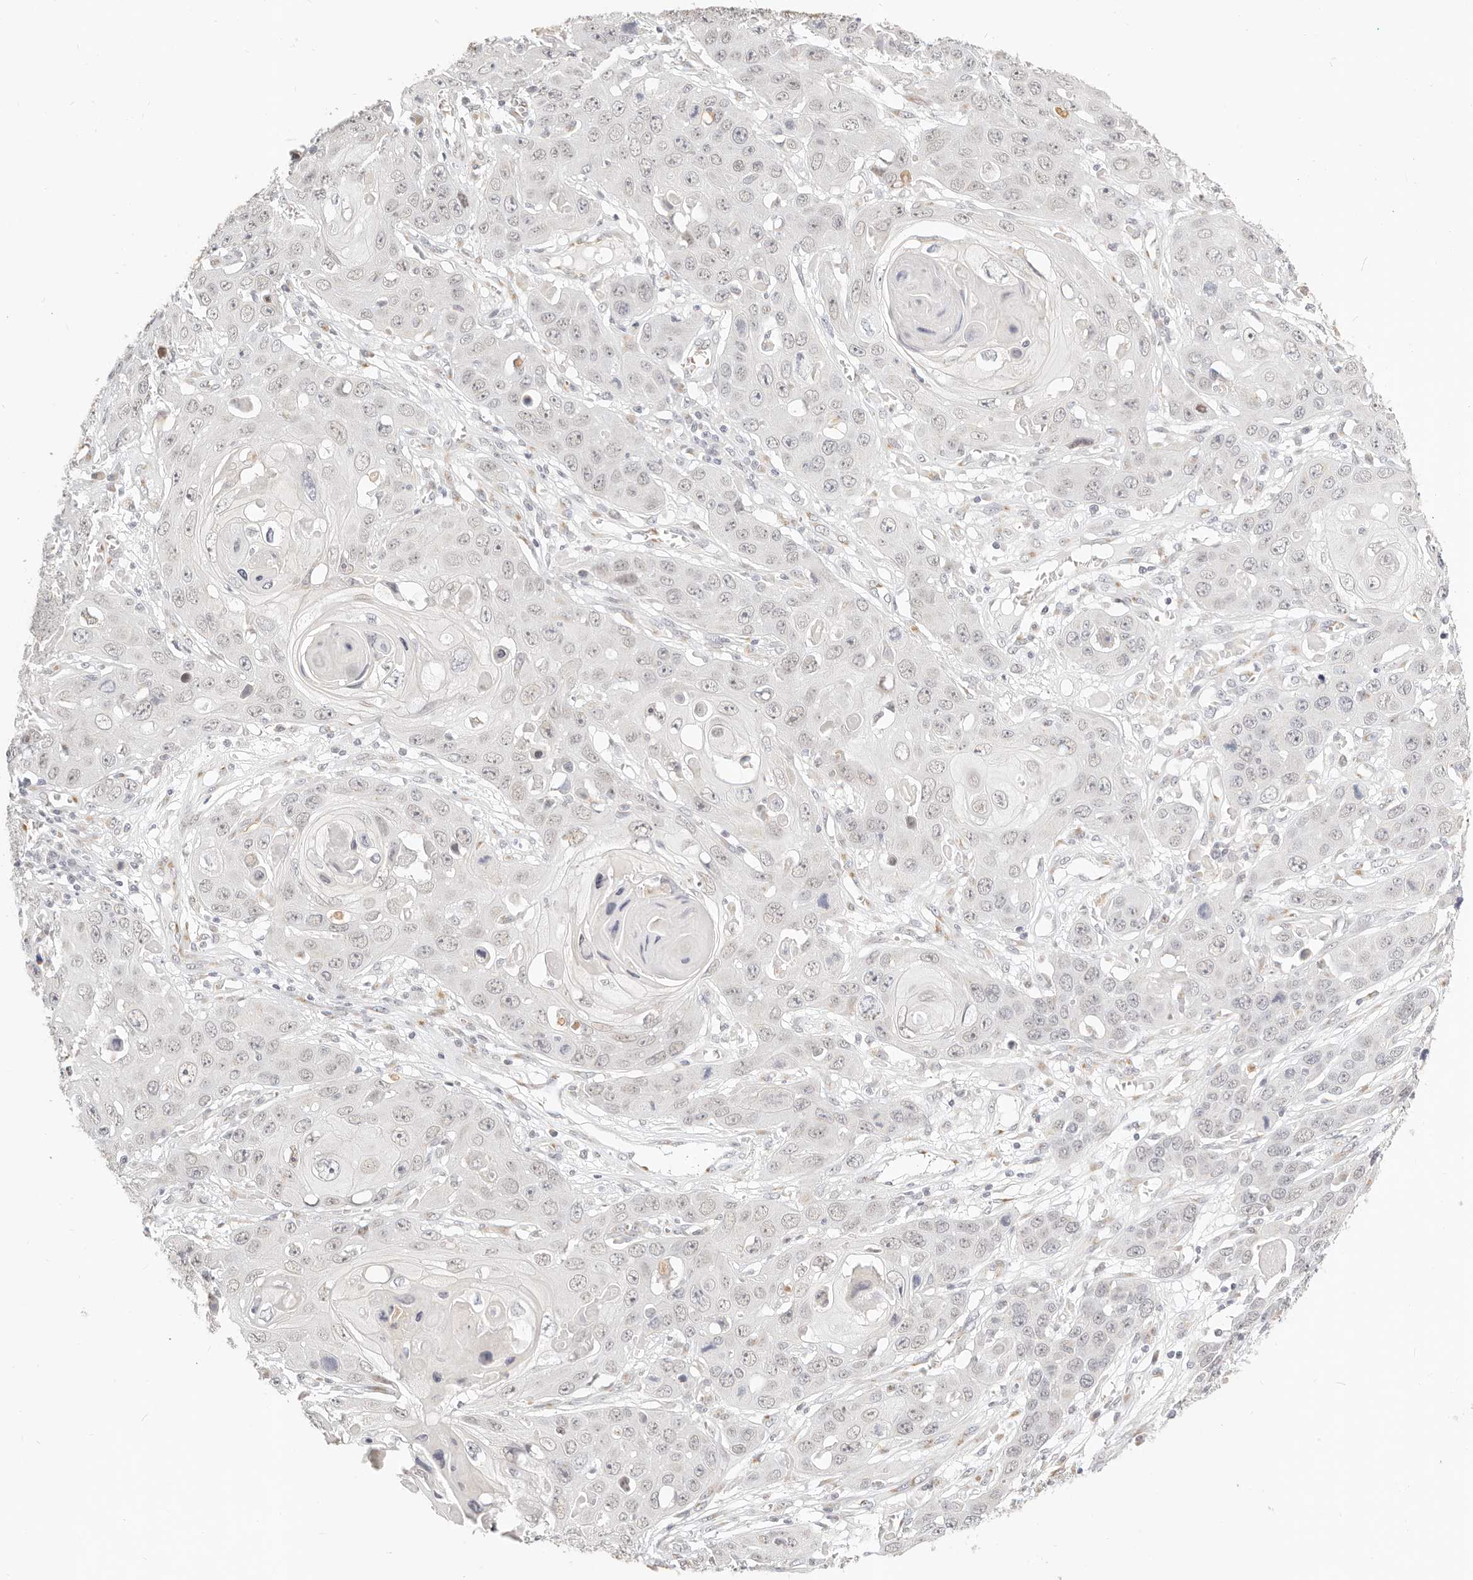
{"staining": {"intensity": "negative", "quantity": "none", "location": "none"}, "tissue": "skin cancer", "cell_type": "Tumor cells", "image_type": "cancer", "snomed": [{"axis": "morphology", "description": "Squamous cell carcinoma, NOS"}, {"axis": "topography", "description": "Skin"}], "caption": "Immunohistochemistry micrograph of neoplastic tissue: human skin squamous cell carcinoma stained with DAB (3,3'-diaminobenzidine) shows no significant protein expression in tumor cells.", "gene": "FAM20B", "patient": {"sex": "male", "age": 55}}